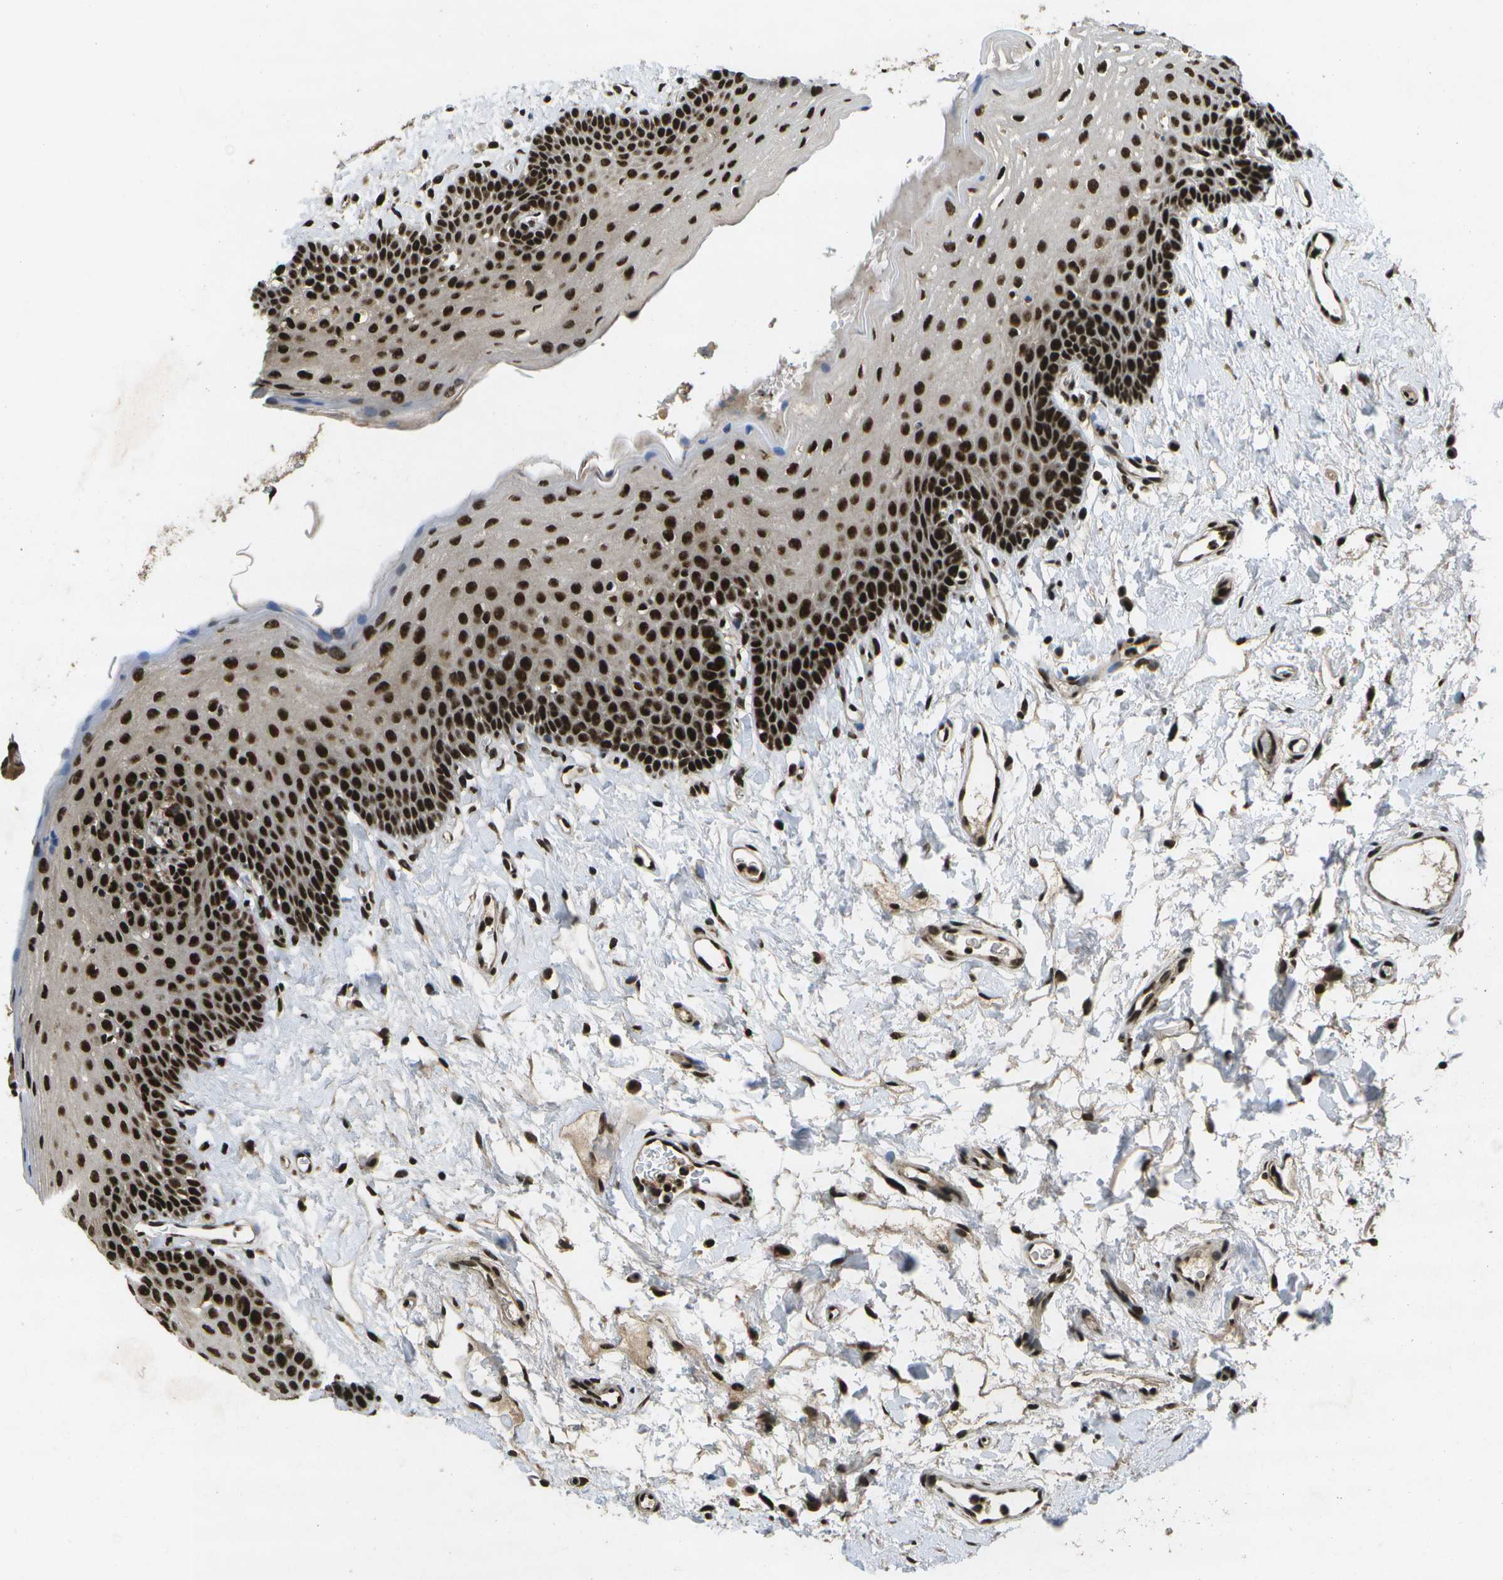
{"staining": {"intensity": "strong", "quantity": ">75%", "location": "nuclear"}, "tissue": "oral mucosa", "cell_type": "Squamous epithelial cells", "image_type": "normal", "snomed": [{"axis": "morphology", "description": "Normal tissue, NOS"}, {"axis": "topography", "description": "Oral tissue"}], "caption": "A high amount of strong nuclear expression is appreciated in about >75% of squamous epithelial cells in unremarkable oral mucosa. The protein is shown in brown color, while the nuclei are stained blue.", "gene": "GANC", "patient": {"sex": "male", "age": 66}}